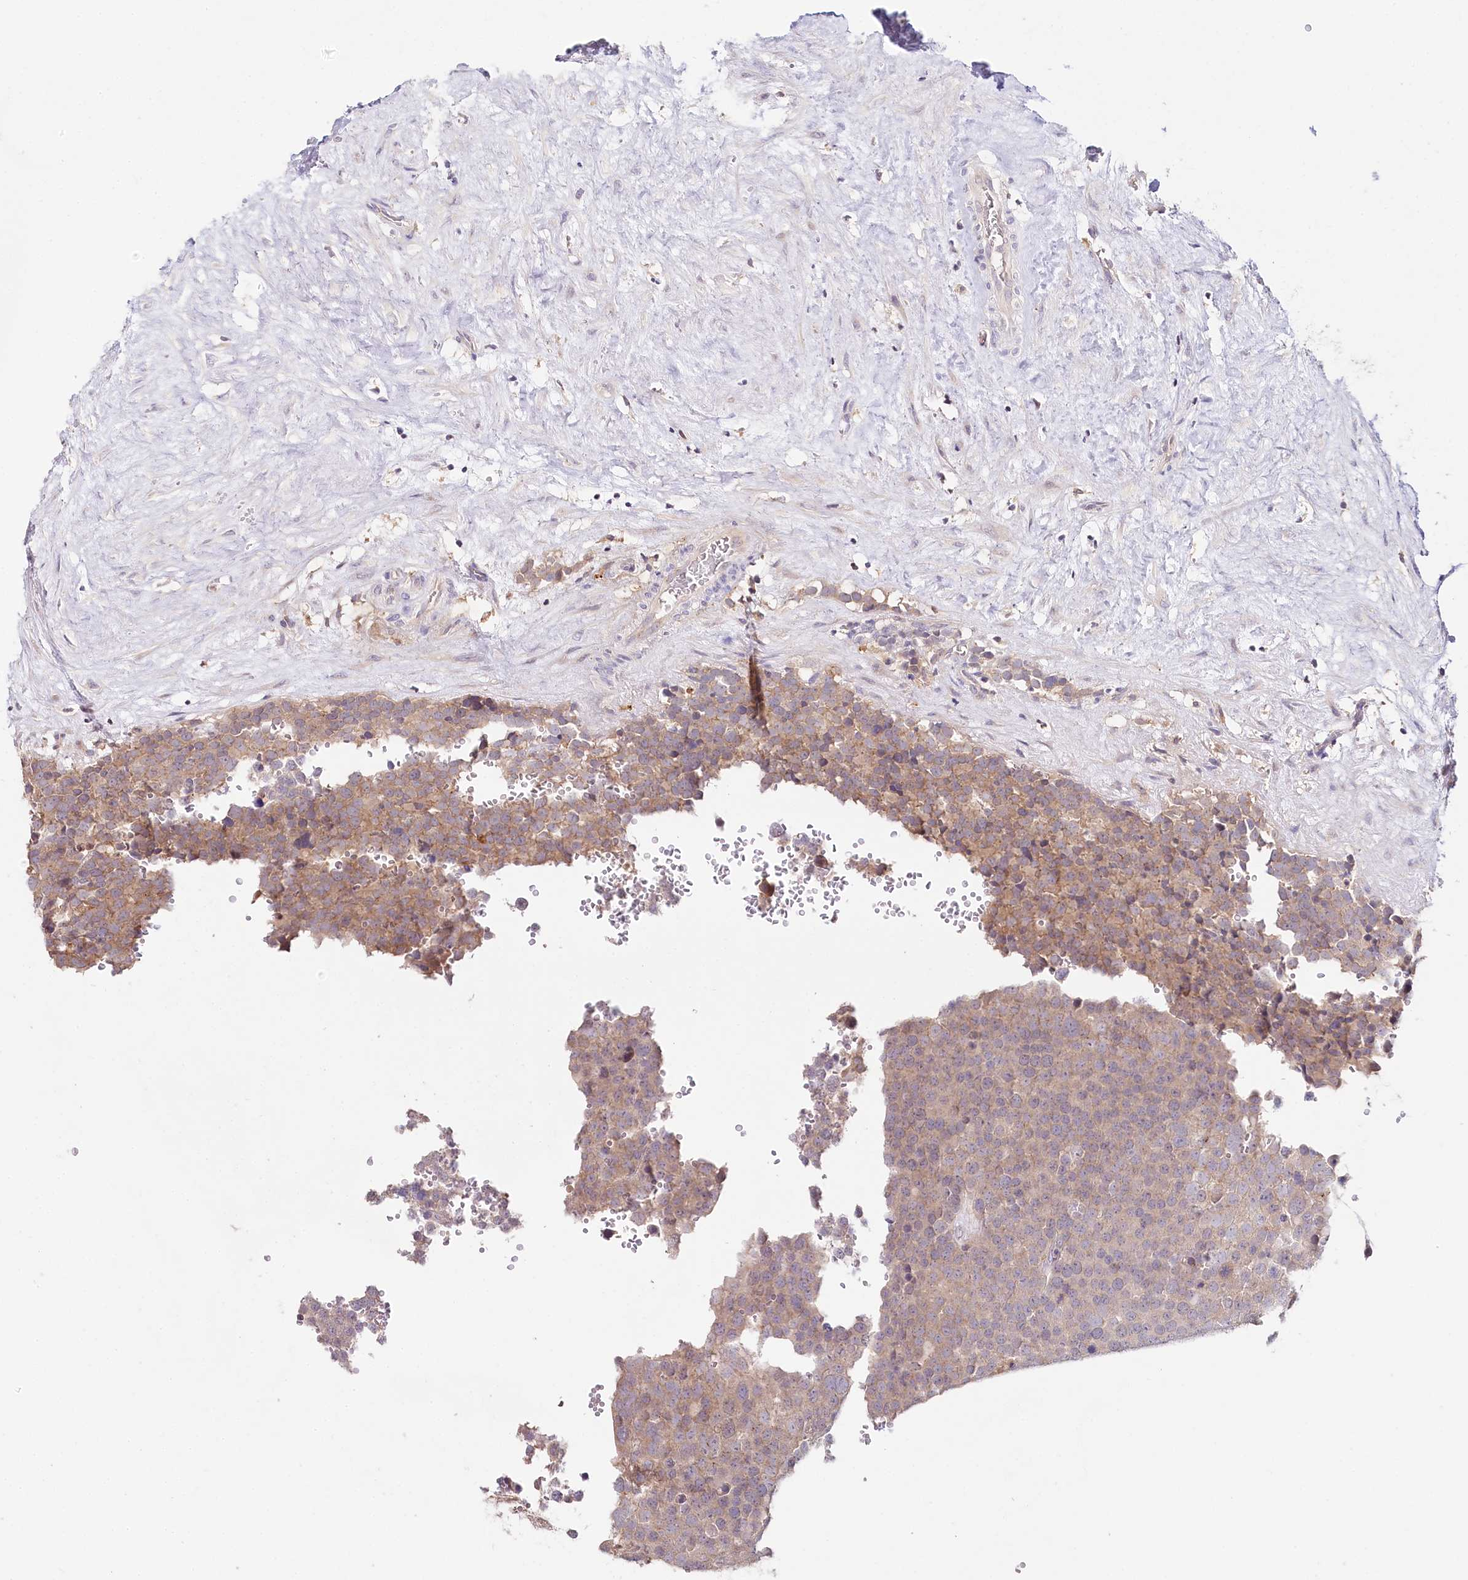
{"staining": {"intensity": "weak", "quantity": "25%-75%", "location": "cytoplasmic/membranous"}, "tissue": "testis cancer", "cell_type": "Tumor cells", "image_type": "cancer", "snomed": [{"axis": "morphology", "description": "Seminoma, NOS"}, {"axis": "topography", "description": "Testis"}], "caption": "Protein expression analysis of human testis seminoma reveals weak cytoplasmic/membranous staining in approximately 25%-75% of tumor cells.", "gene": "DAPK1", "patient": {"sex": "male", "age": 71}}